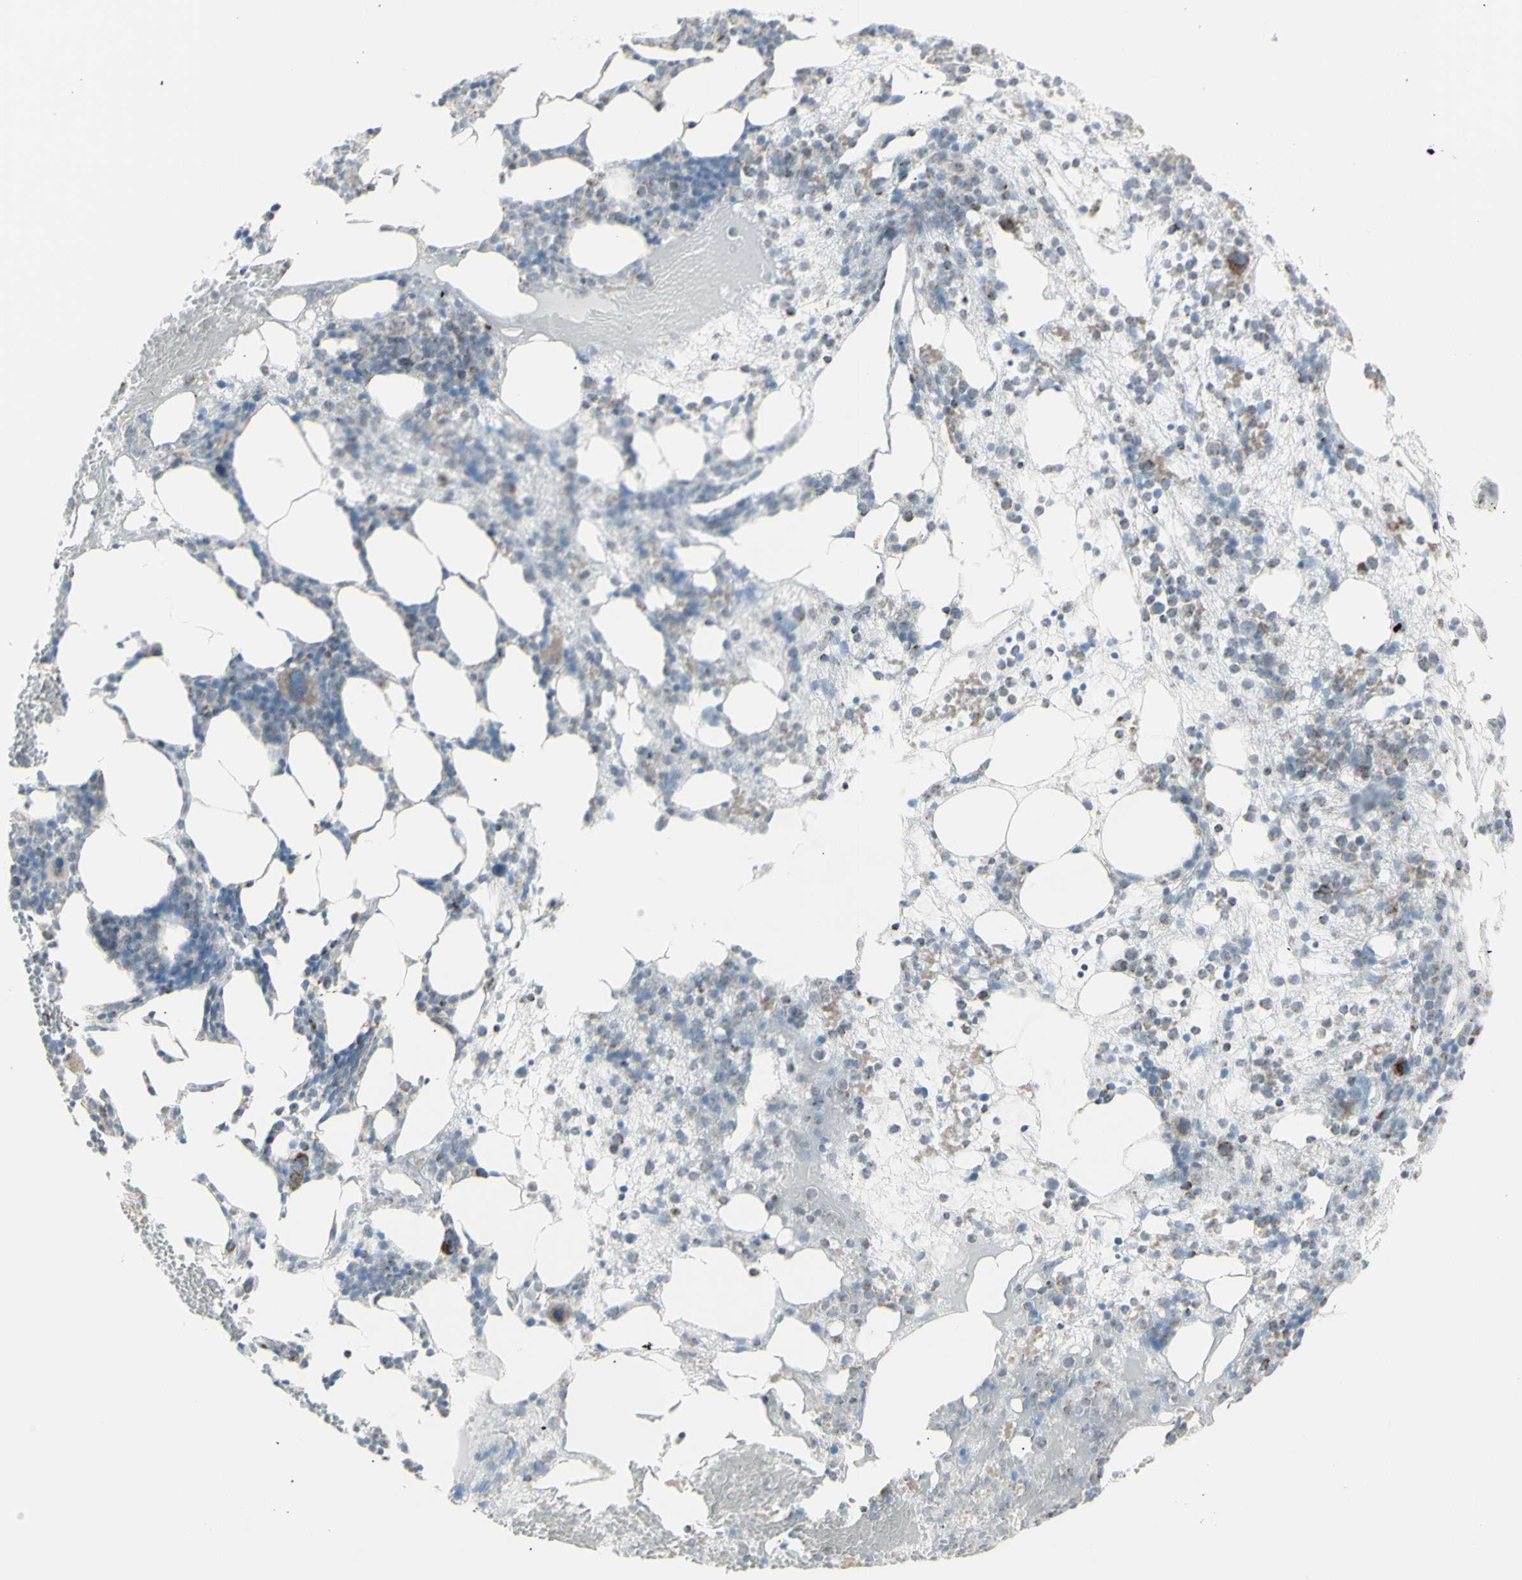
{"staining": {"intensity": "weak", "quantity": "<25%", "location": "cytoplasmic/membranous"}, "tissue": "bone marrow", "cell_type": "Hematopoietic cells", "image_type": "normal", "snomed": [{"axis": "morphology", "description": "Normal tissue, NOS"}, {"axis": "morphology", "description": "Inflammation, NOS"}, {"axis": "topography", "description": "Bone marrow"}], "caption": "Normal bone marrow was stained to show a protein in brown. There is no significant positivity in hematopoietic cells. (Immunohistochemistry, brightfield microscopy, high magnification).", "gene": "PLGRKT", "patient": {"sex": "female", "age": 79}}